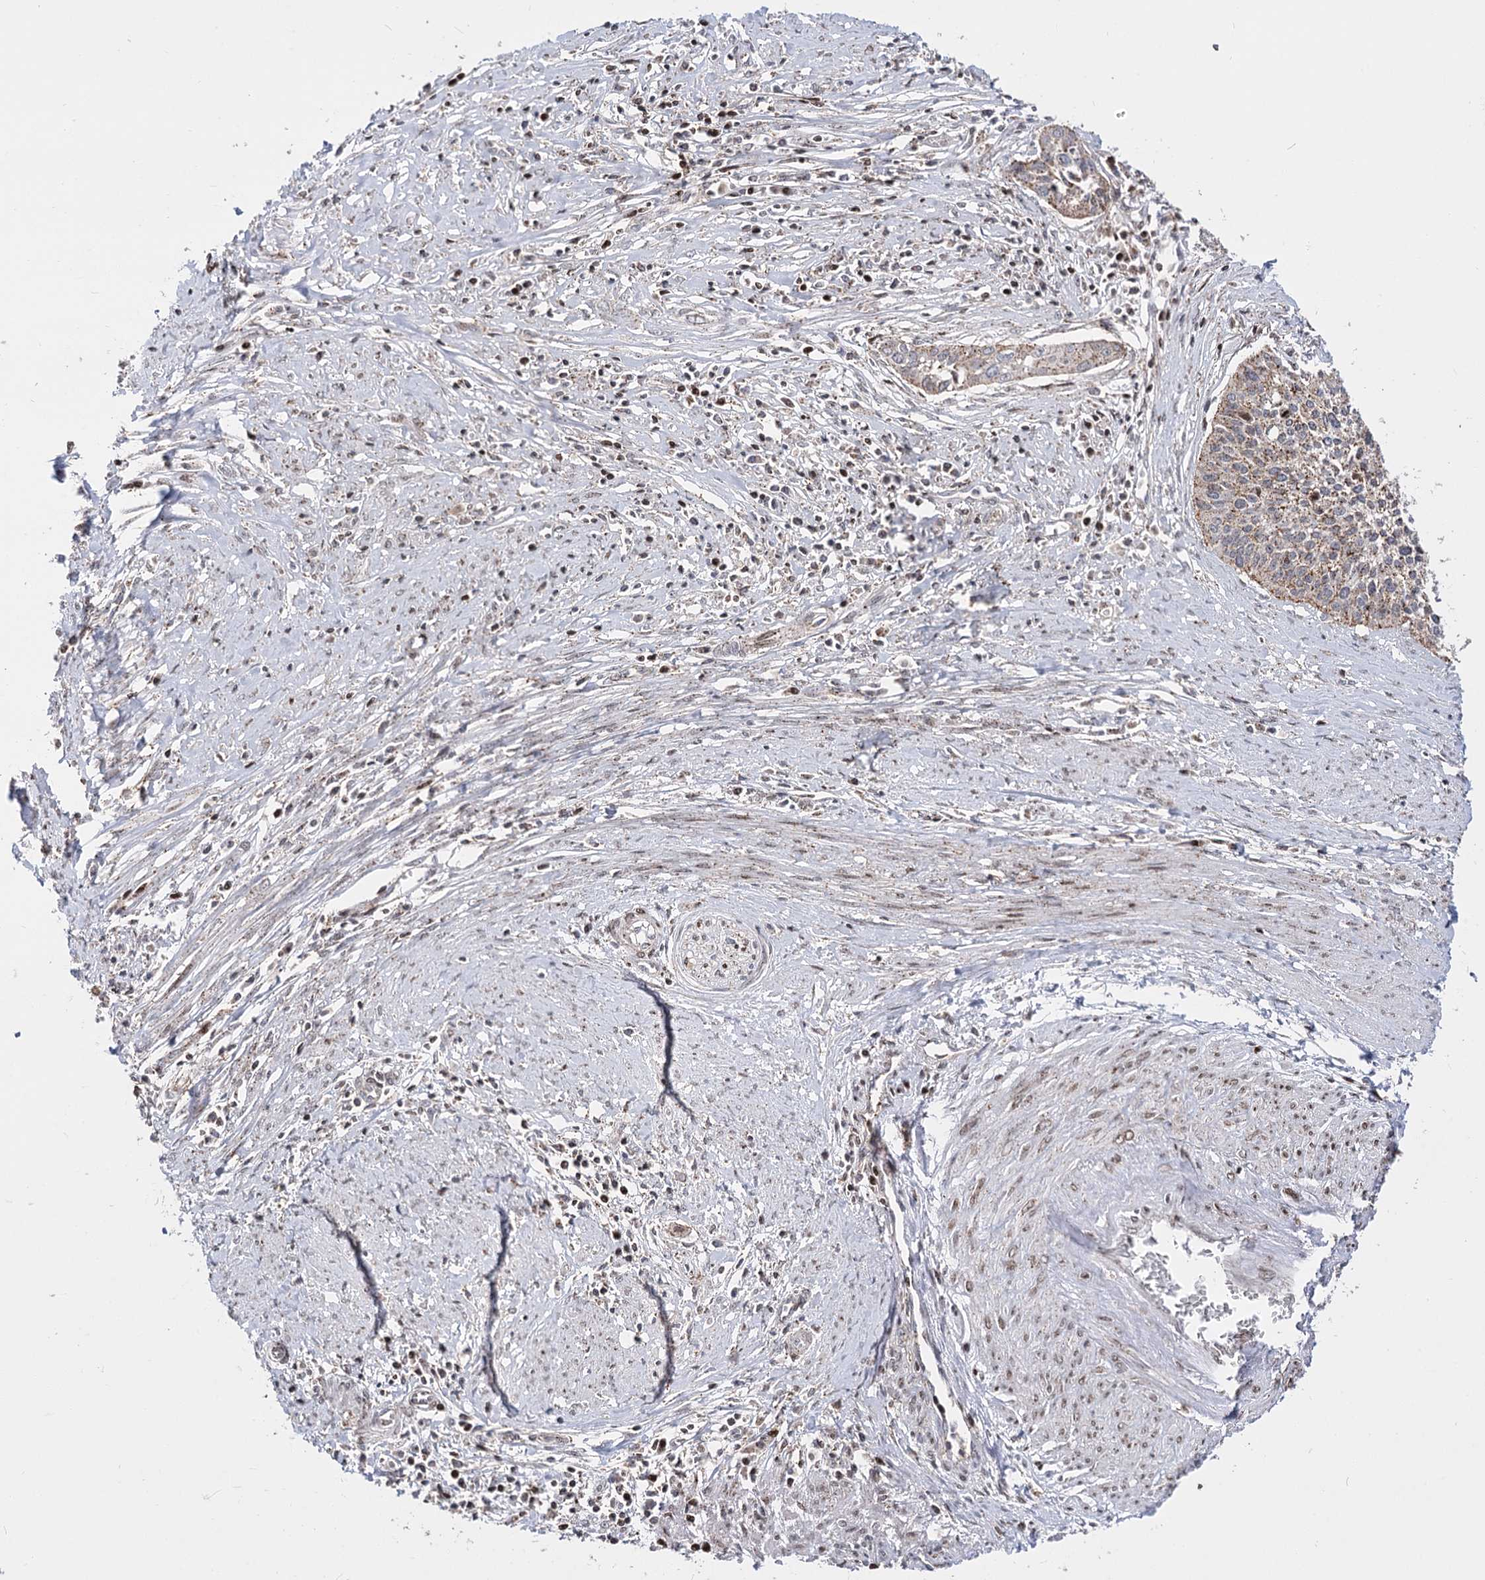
{"staining": {"intensity": "weak", "quantity": ">75%", "location": "cytoplasmic/membranous"}, "tissue": "cervical cancer", "cell_type": "Tumor cells", "image_type": "cancer", "snomed": [{"axis": "morphology", "description": "Squamous cell carcinoma, NOS"}, {"axis": "topography", "description": "Cervix"}], "caption": "The immunohistochemical stain shows weak cytoplasmic/membranous positivity in tumor cells of squamous cell carcinoma (cervical) tissue.", "gene": "ZFYVE27", "patient": {"sex": "female", "age": 34}}